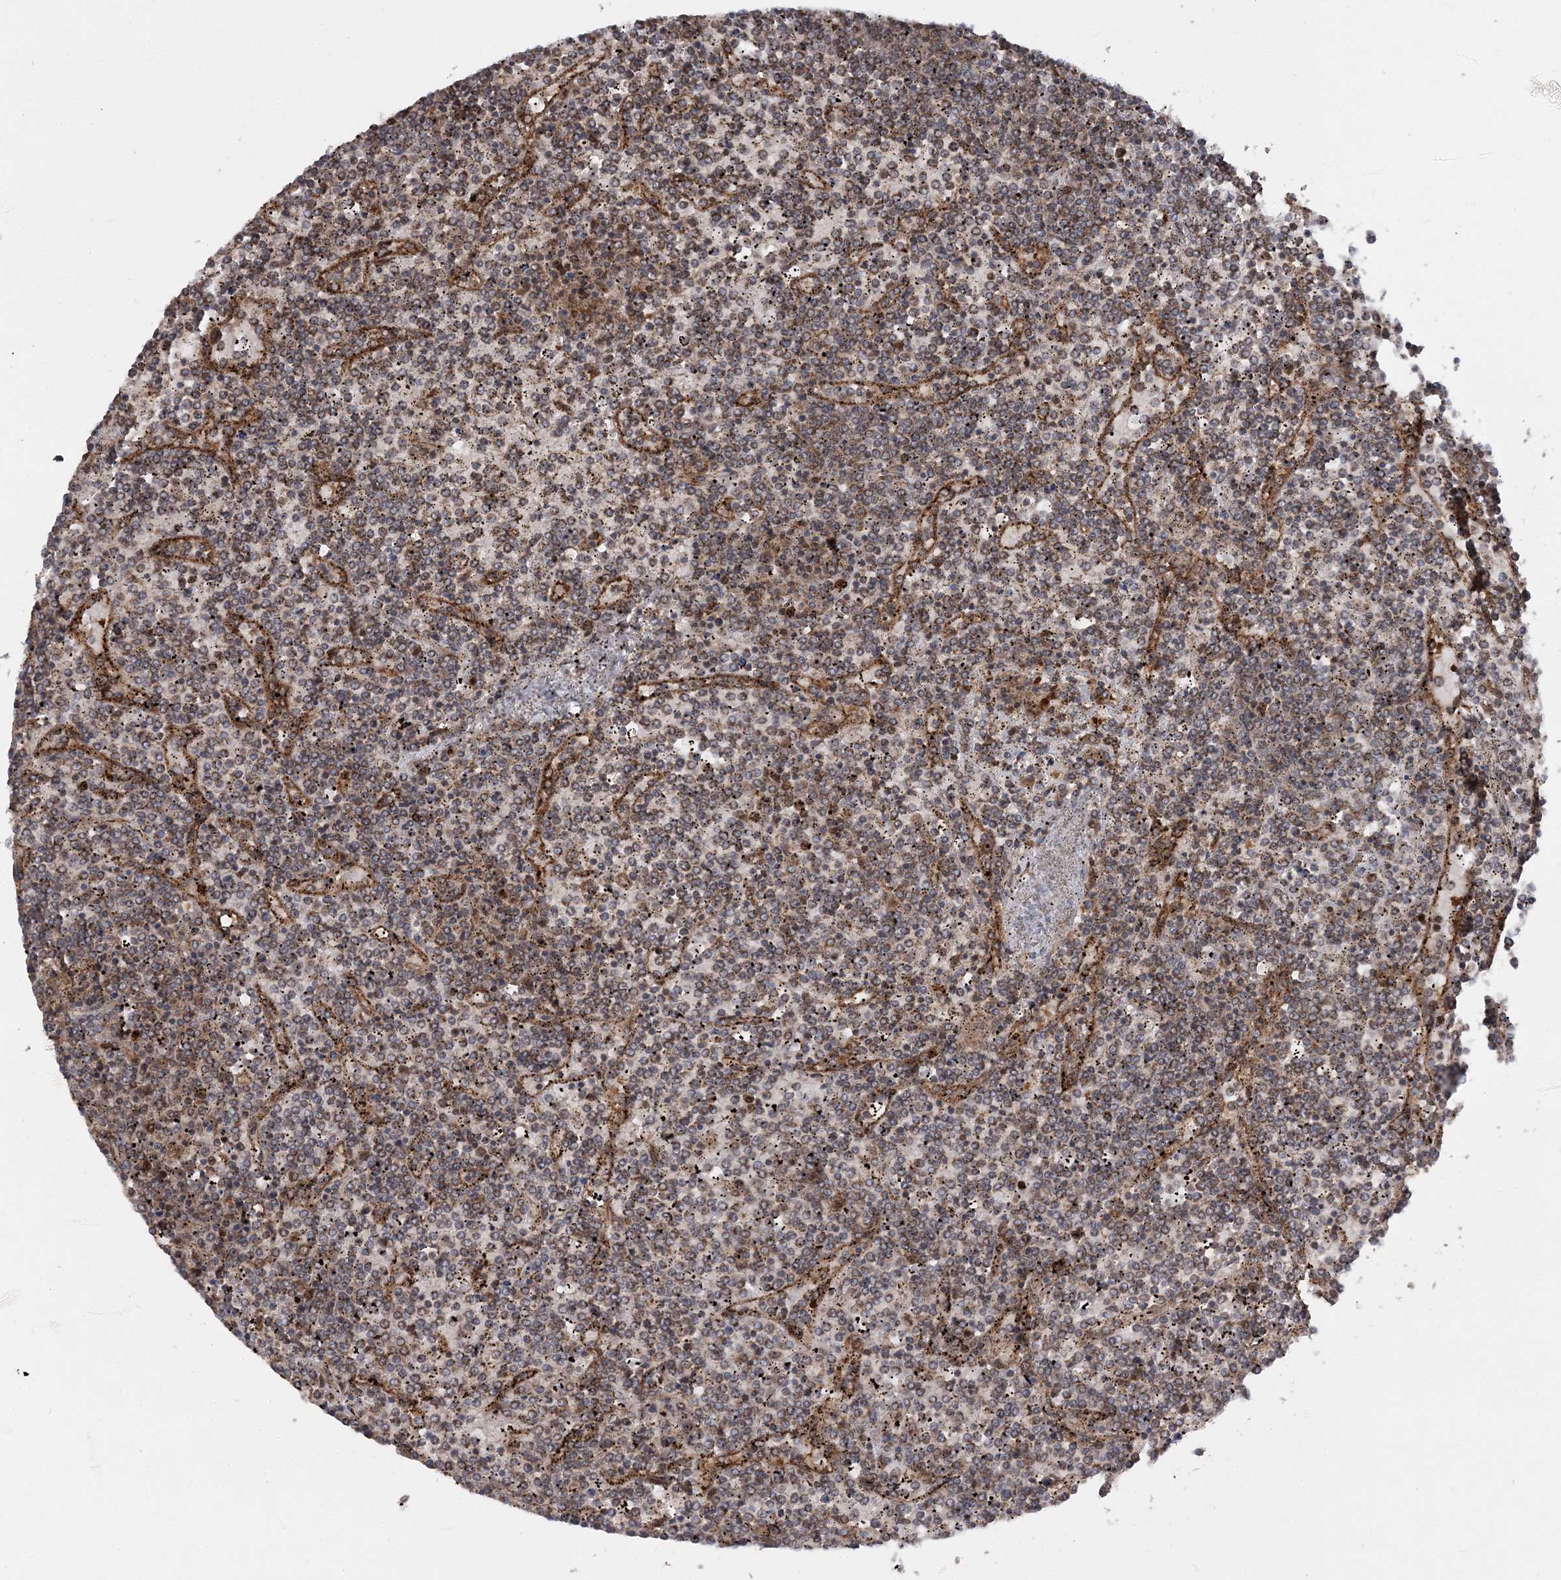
{"staining": {"intensity": "weak", "quantity": "25%-75%", "location": "cytoplasmic/membranous"}, "tissue": "lymphoma", "cell_type": "Tumor cells", "image_type": "cancer", "snomed": [{"axis": "morphology", "description": "Malignant lymphoma, non-Hodgkin's type, Low grade"}, {"axis": "topography", "description": "Spleen"}], "caption": "Immunohistochemistry (IHC) (DAB) staining of lymphoma shows weak cytoplasmic/membranous protein expression in approximately 25%-75% of tumor cells. The staining is performed using DAB brown chromogen to label protein expression. The nuclei are counter-stained blue using hematoxylin.", "gene": "KIF4A", "patient": {"sex": "female", "age": 19}}